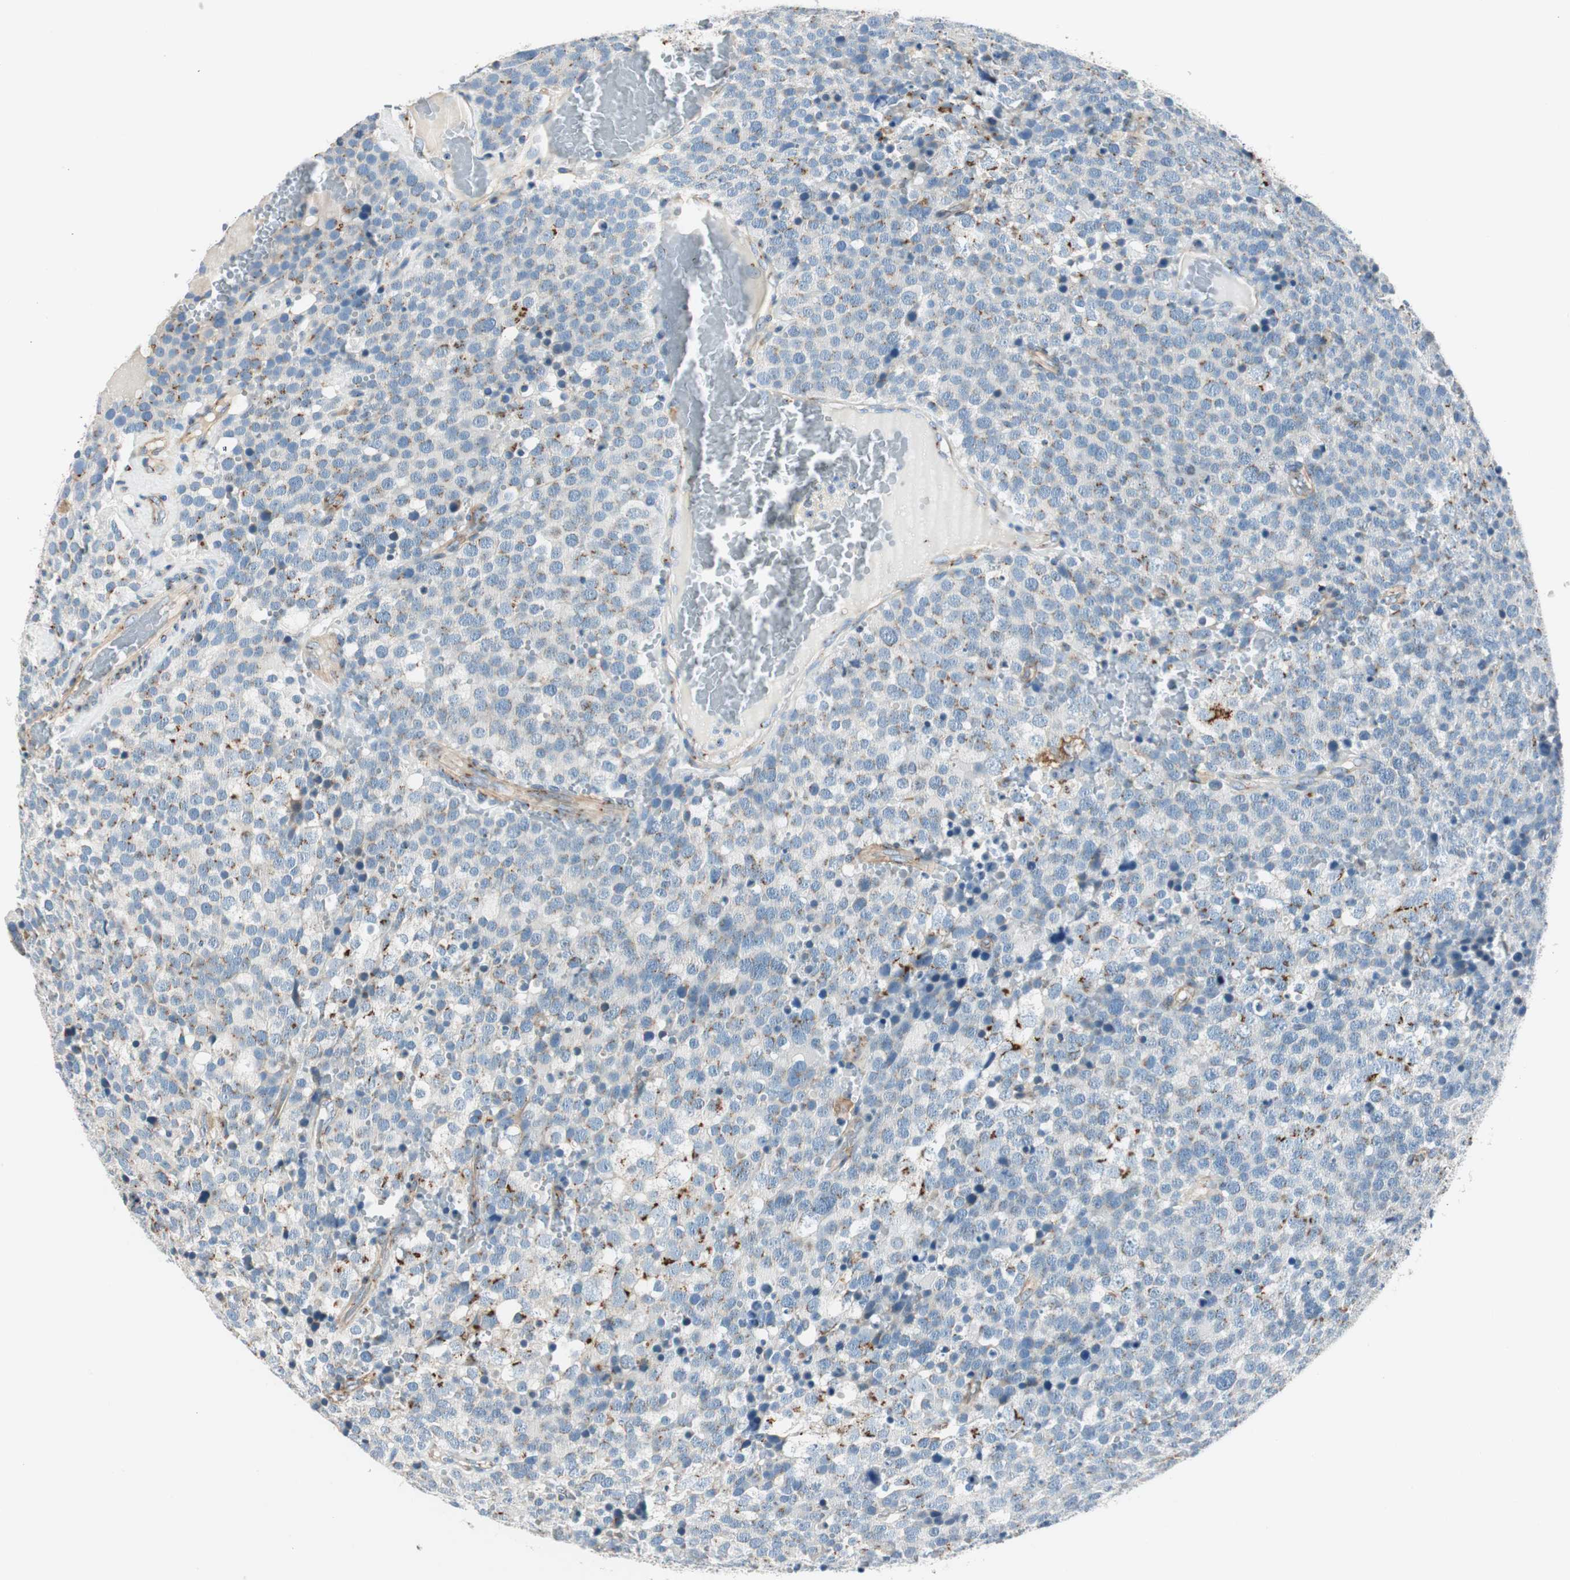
{"staining": {"intensity": "moderate", "quantity": "<25%", "location": "cytoplasmic/membranous"}, "tissue": "testis cancer", "cell_type": "Tumor cells", "image_type": "cancer", "snomed": [{"axis": "morphology", "description": "Seminoma, NOS"}, {"axis": "topography", "description": "Testis"}], "caption": "A brown stain labels moderate cytoplasmic/membranous expression of a protein in testis cancer (seminoma) tumor cells.", "gene": "TMF1", "patient": {"sex": "male", "age": 71}}